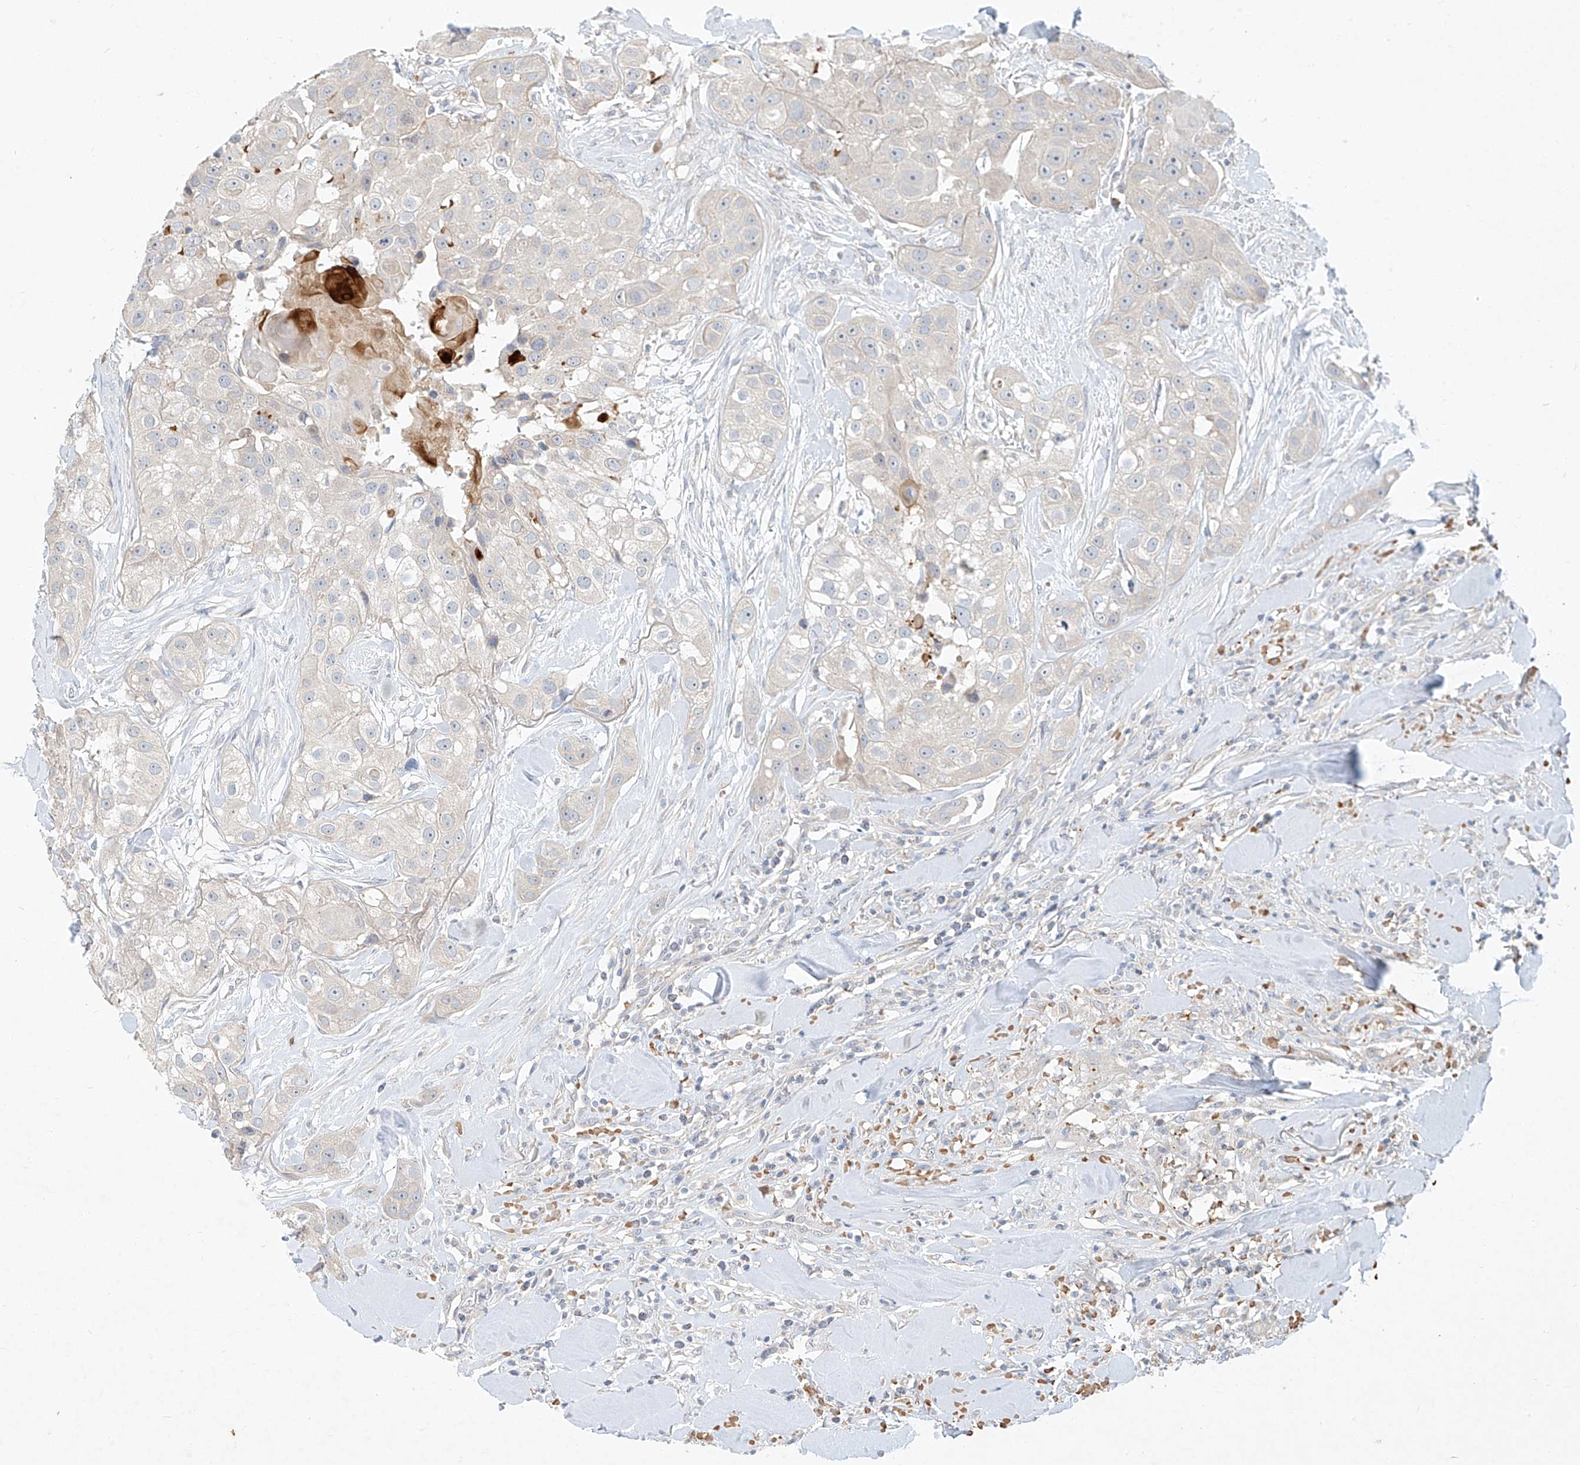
{"staining": {"intensity": "negative", "quantity": "none", "location": "none"}, "tissue": "head and neck cancer", "cell_type": "Tumor cells", "image_type": "cancer", "snomed": [{"axis": "morphology", "description": "Normal tissue, NOS"}, {"axis": "morphology", "description": "Squamous cell carcinoma, NOS"}, {"axis": "topography", "description": "Skeletal muscle"}, {"axis": "topography", "description": "Head-Neck"}], "caption": "Photomicrograph shows no protein expression in tumor cells of head and neck cancer tissue.", "gene": "SYTL3", "patient": {"sex": "male", "age": 51}}